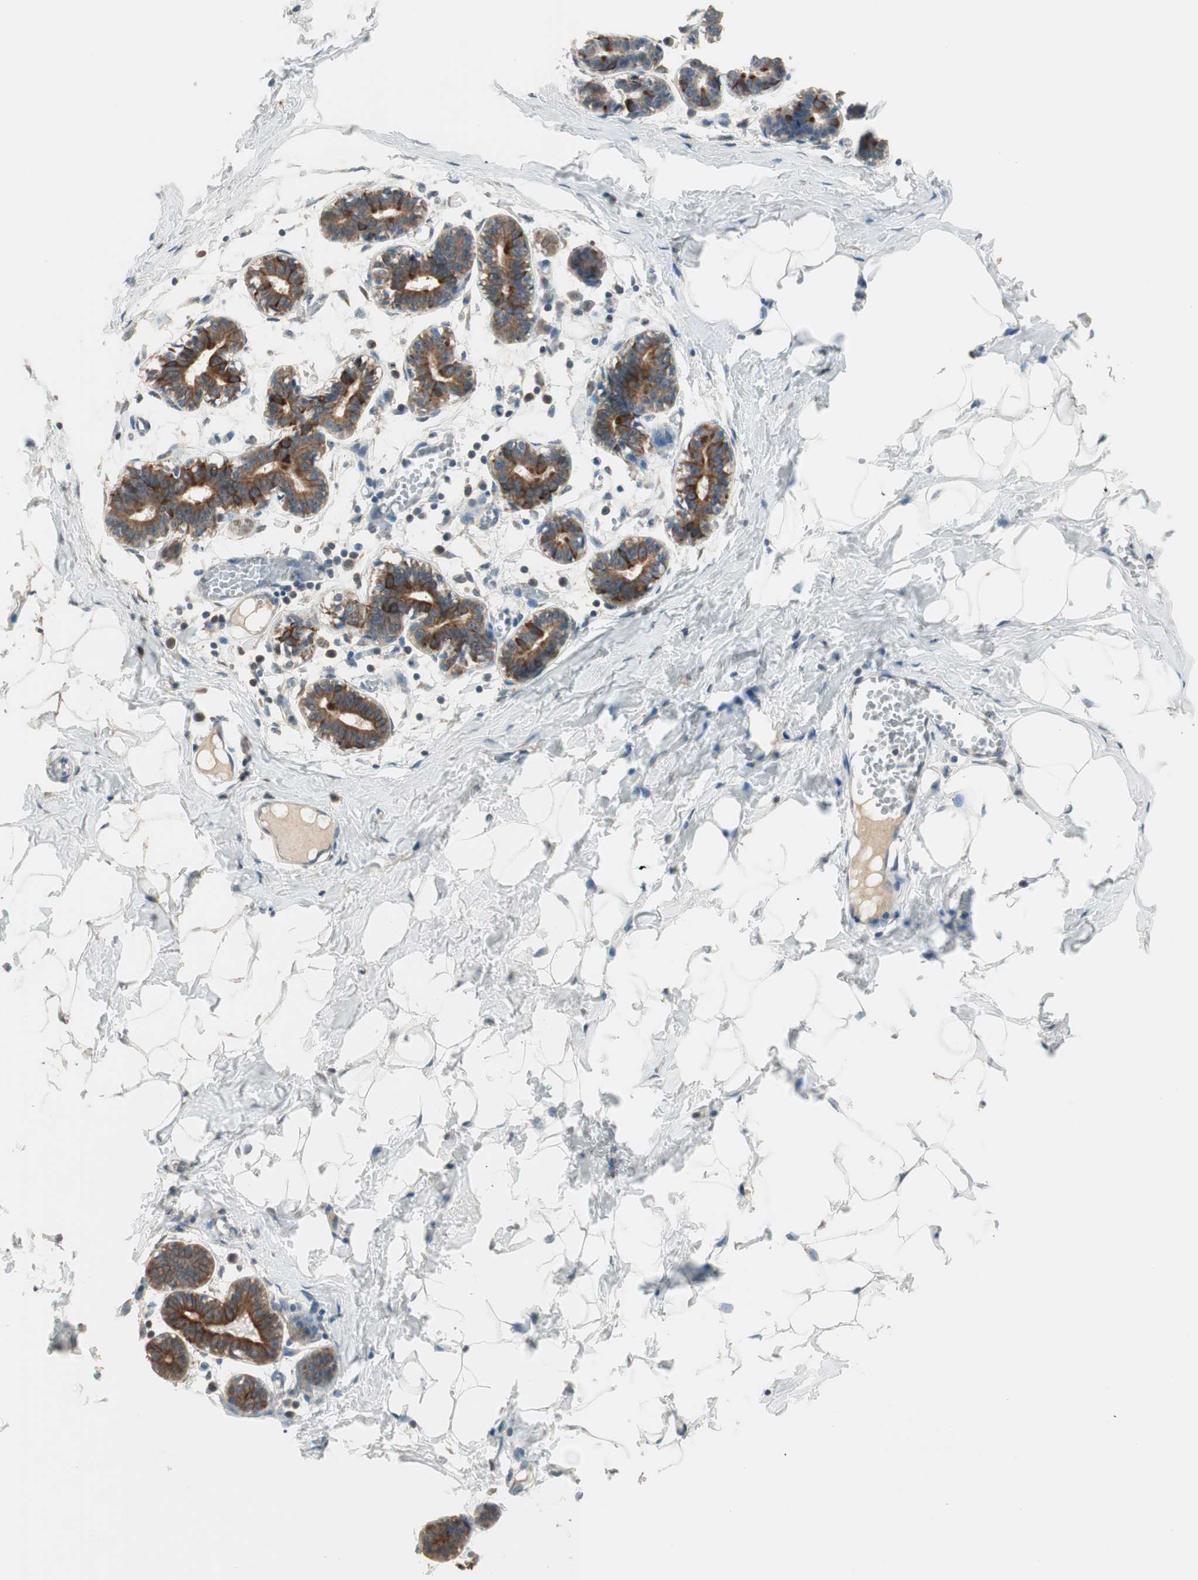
{"staining": {"intensity": "negative", "quantity": "none", "location": "none"}, "tissue": "breast", "cell_type": "Adipocytes", "image_type": "normal", "snomed": [{"axis": "morphology", "description": "Normal tissue, NOS"}, {"axis": "topography", "description": "Breast"}], "caption": "A photomicrograph of breast stained for a protein reveals no brown staining in adipocytes.", "gene": "TRIM21", "patient": {"sex": "female", "age": 27}}